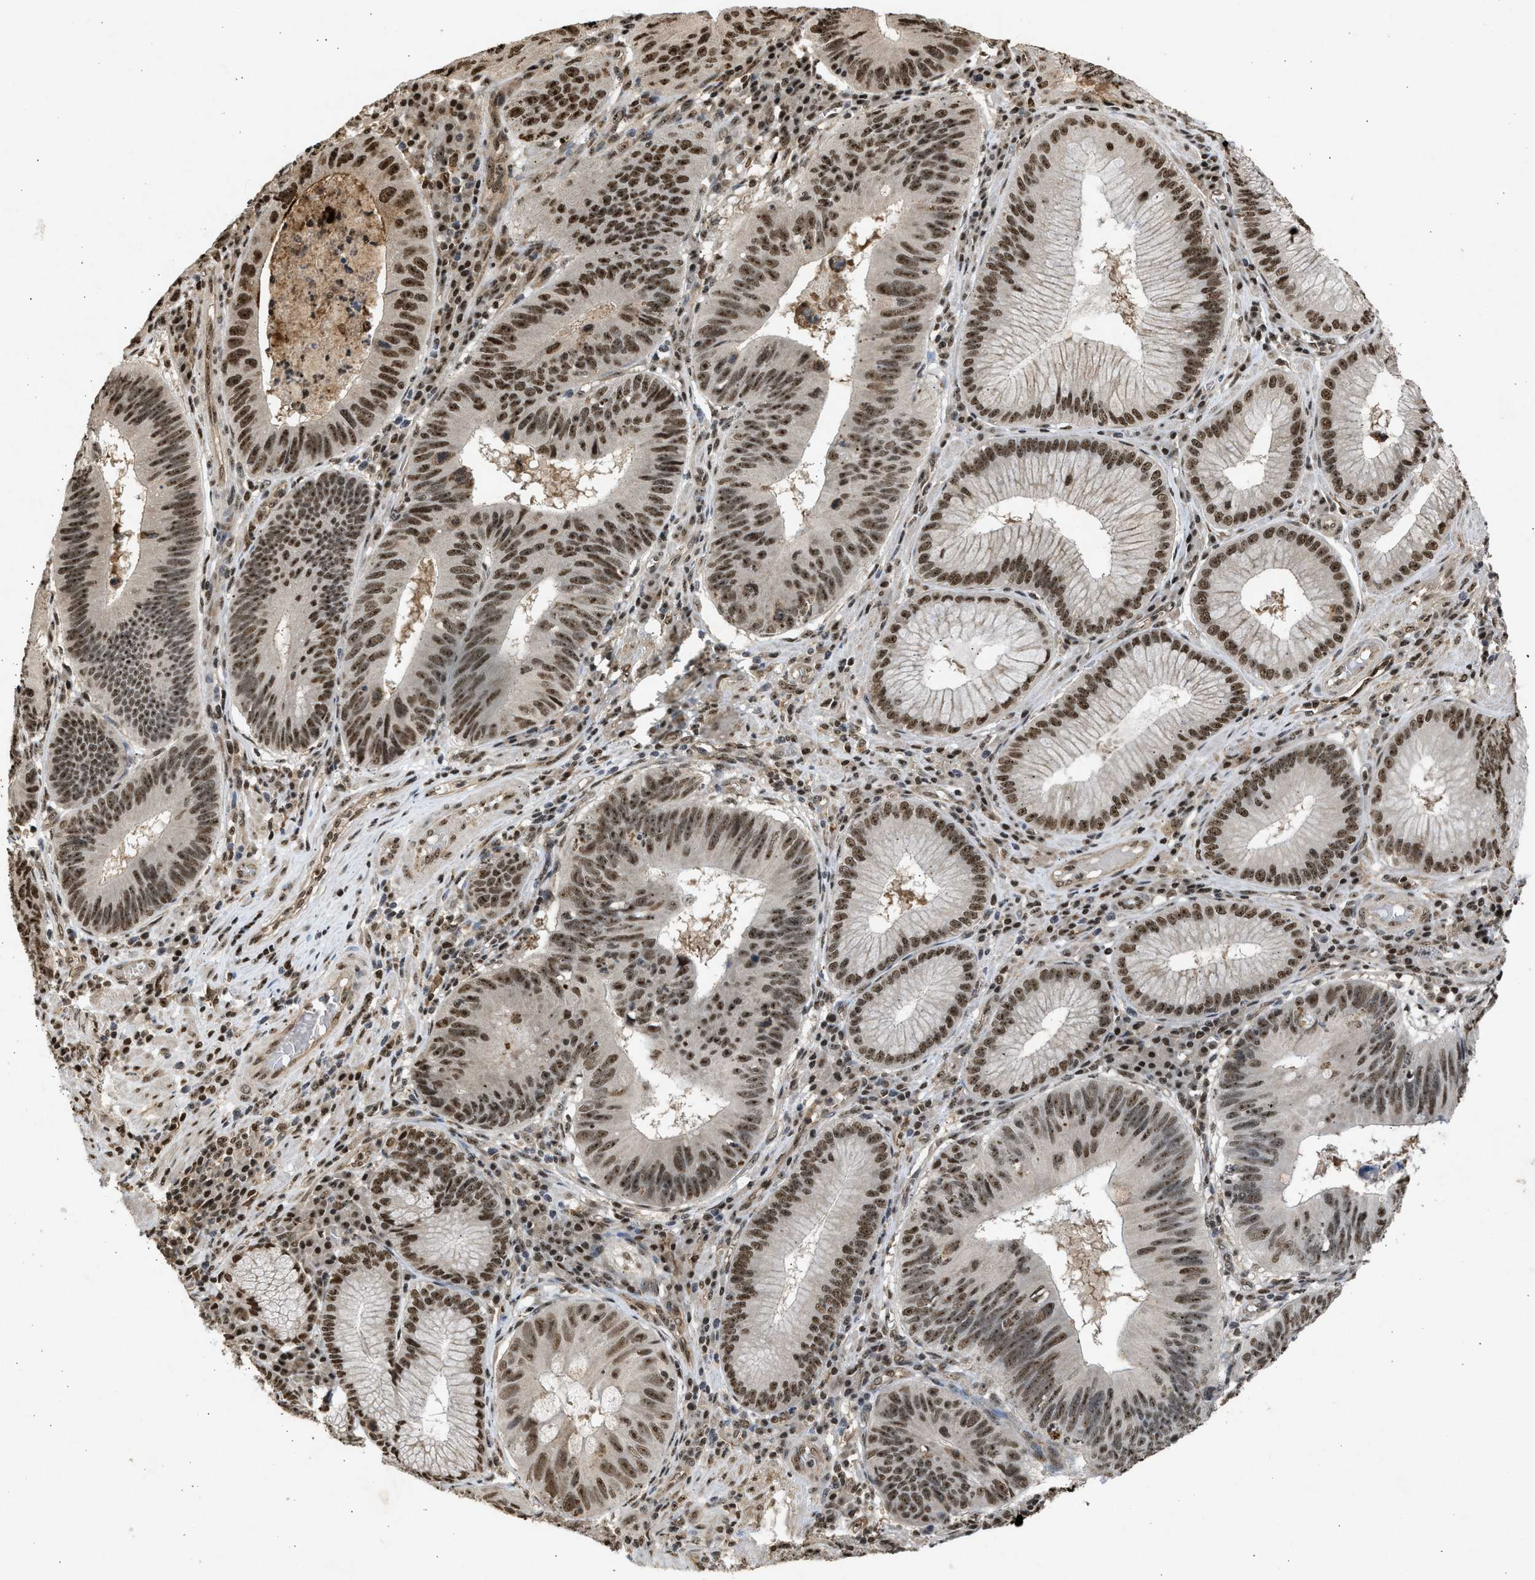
{"staining": {"intensity": "strong", "quantity": ">75%", "location": "nuclear"}, "tissue": "stomach cancer", "cell_type": "Tumor cells", "image_type": "cancer", "snomed": [{"axis": "morphology", "description": "Adenocarcinoma, NOS"}, {"axis": "topography", "description": "Stomach"}], "caption": "Approximately >75% of tumor cells in adenocarcinoma (stomach) display strong nuclear protein expression as visualized by brown immunohistochemical staining.", "gene": "TFDP2", "patient": {"sex": "male", "age": 59}}